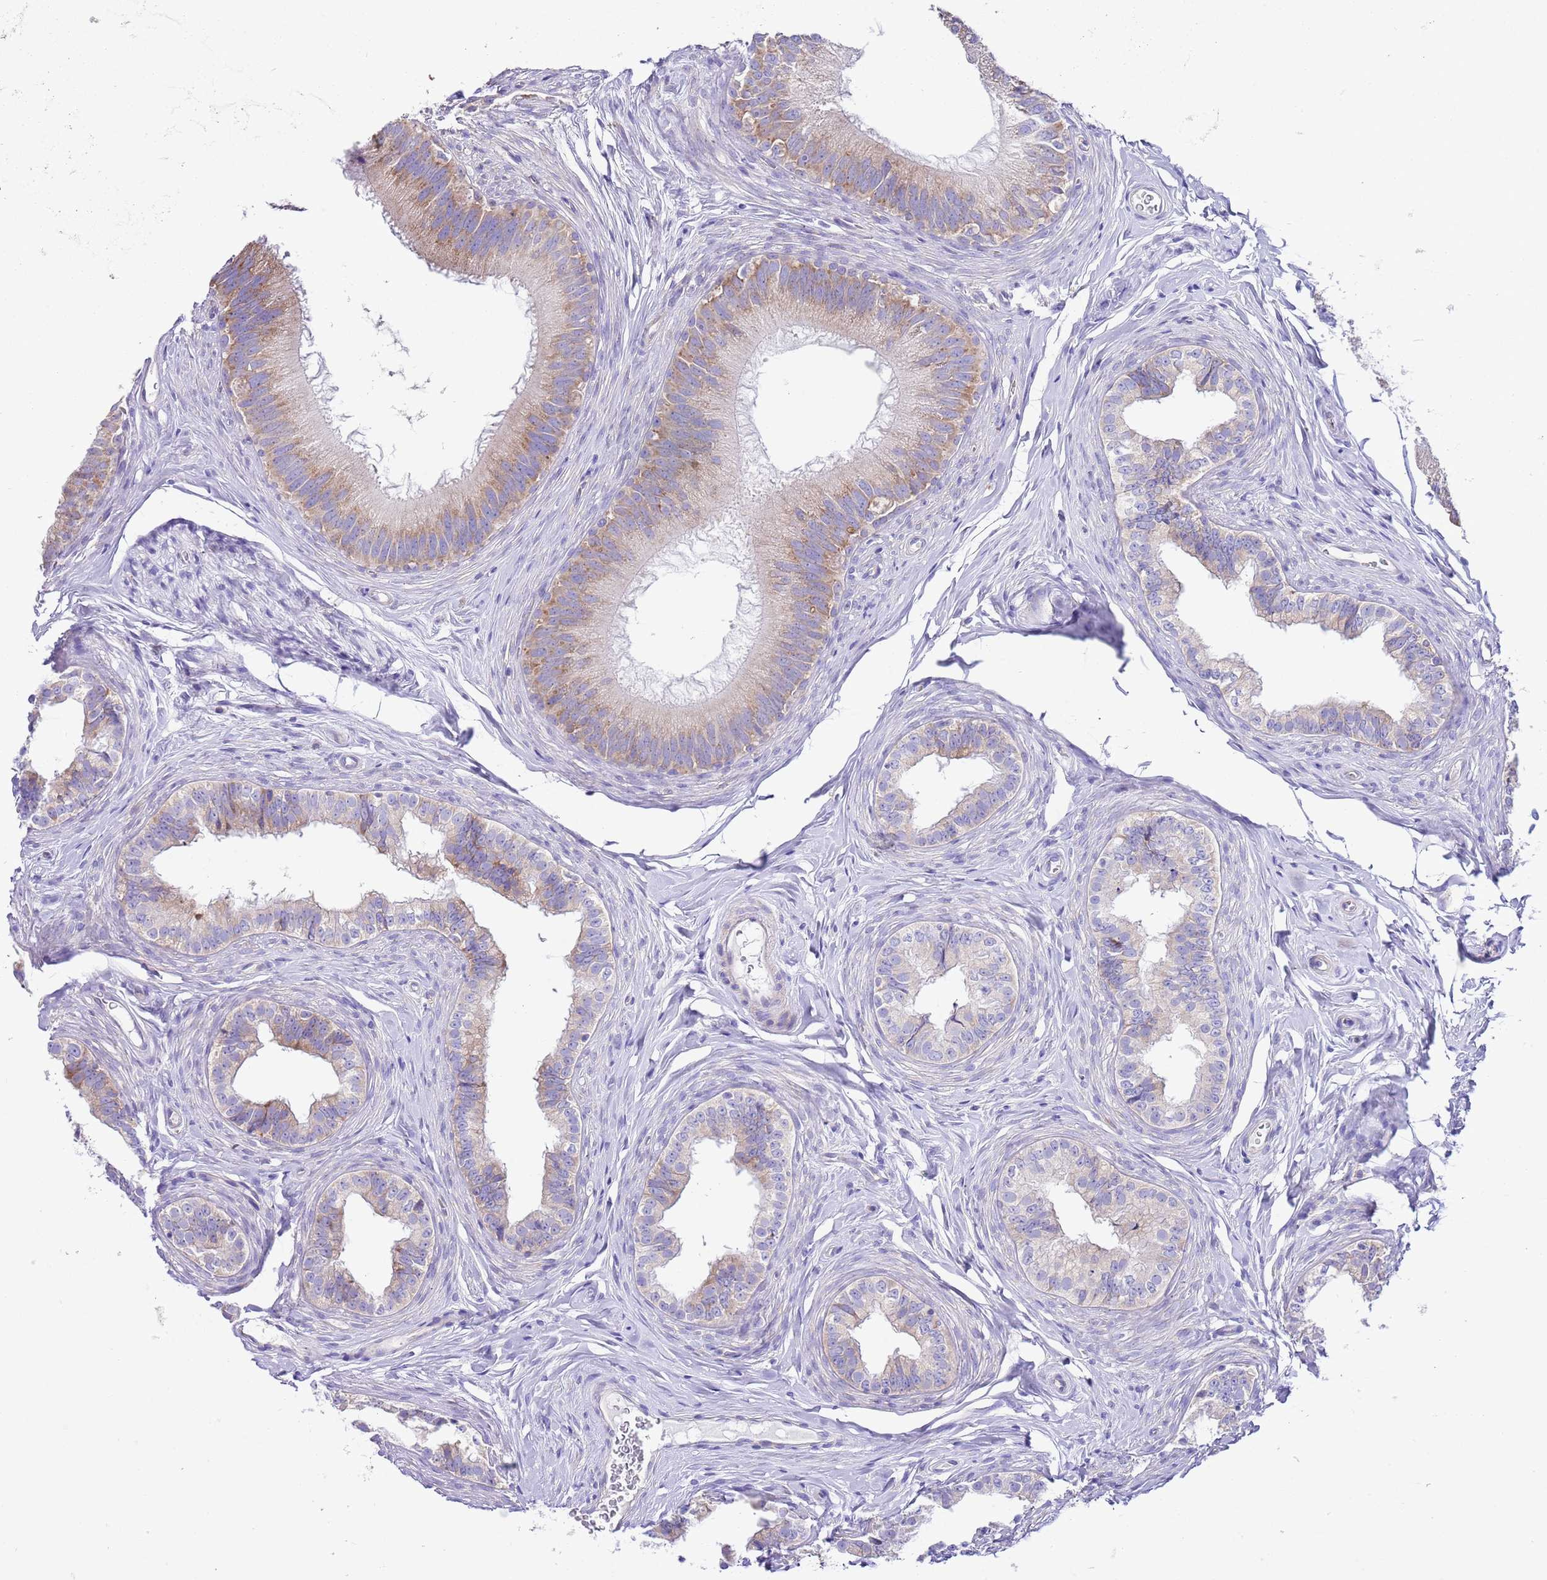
{"staining": {"intensity": "moderate", "quantity": ">75%", "location": "cytoplasmic/membranous"}, "tissue": "epididymis", "cell_type": "Glandular cells", "image_type": "normal", "snomed": [{"axis": "morphology", "description": "Normal tissue, NOS"}, {"axis": "topography", "description": "Epididymis"}], "caption": "Immunohistochemical staining of unremarkable human epididymis reveals moderate cytoplasmic/membranous protein staining in approximately >75% of glandular cells.", "gene": "RPS10", "patient": {"sex": "male", "age": 38}}